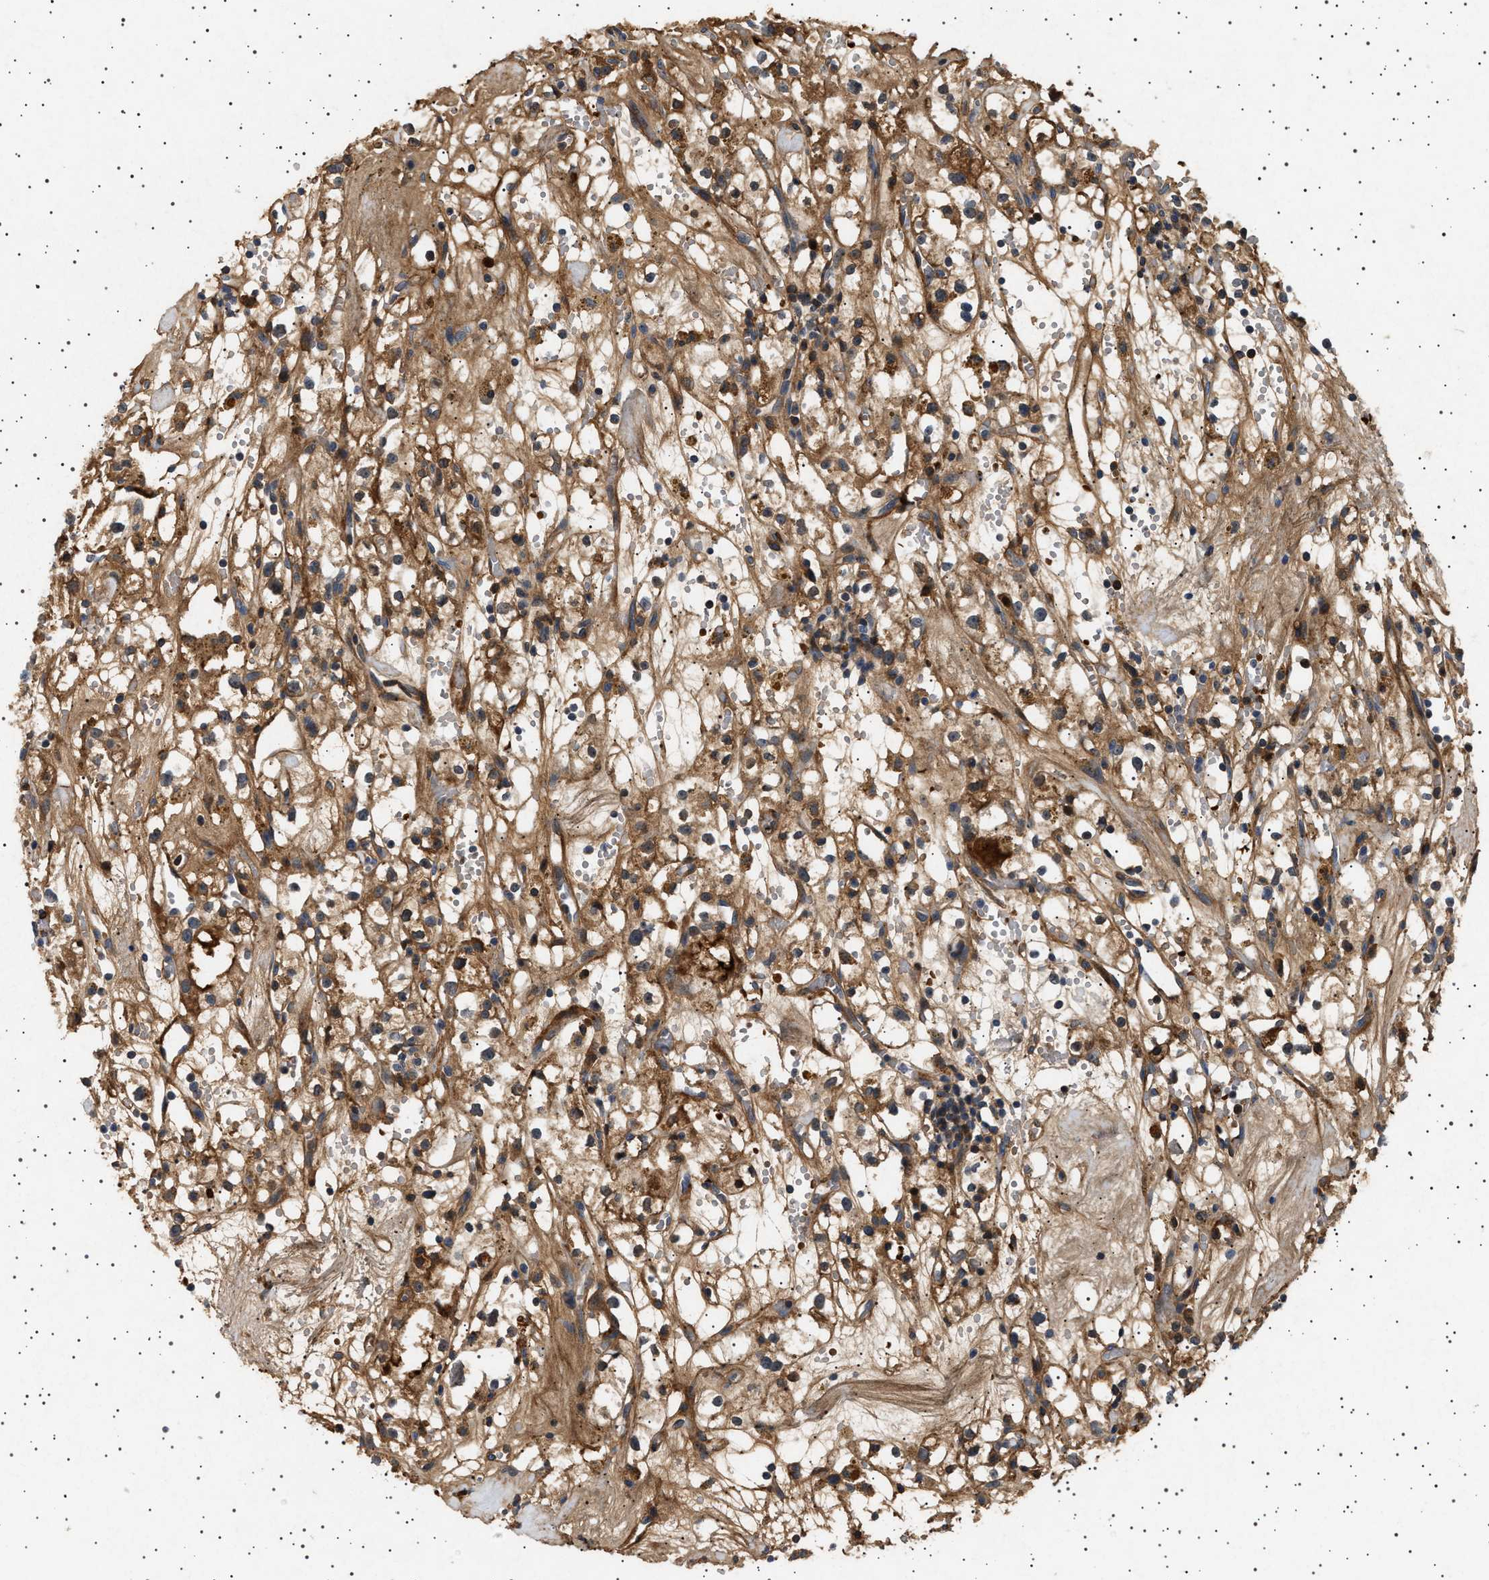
{"staining": {"intensity": "moderate", "quantity": ">75%", "location": "cytoplasmic/membranous"}, "tissue": "renal cancer", "cell_type": "Tumor cells", "image_type": "cancer", "snomed": [{"axis": "morphology", "description": "Adenocarcinoma, NOS"}, {"axis": "topography", "description": "Kidney"}], "caption": "The micrograph displays staining of adenocarcinoma (renal), revealing moderate cytoplasmic/membranous protein positivity (brown color) within tumor cells.", "gene": "FICD", "patient": {"sex": "male", "age": 56}}